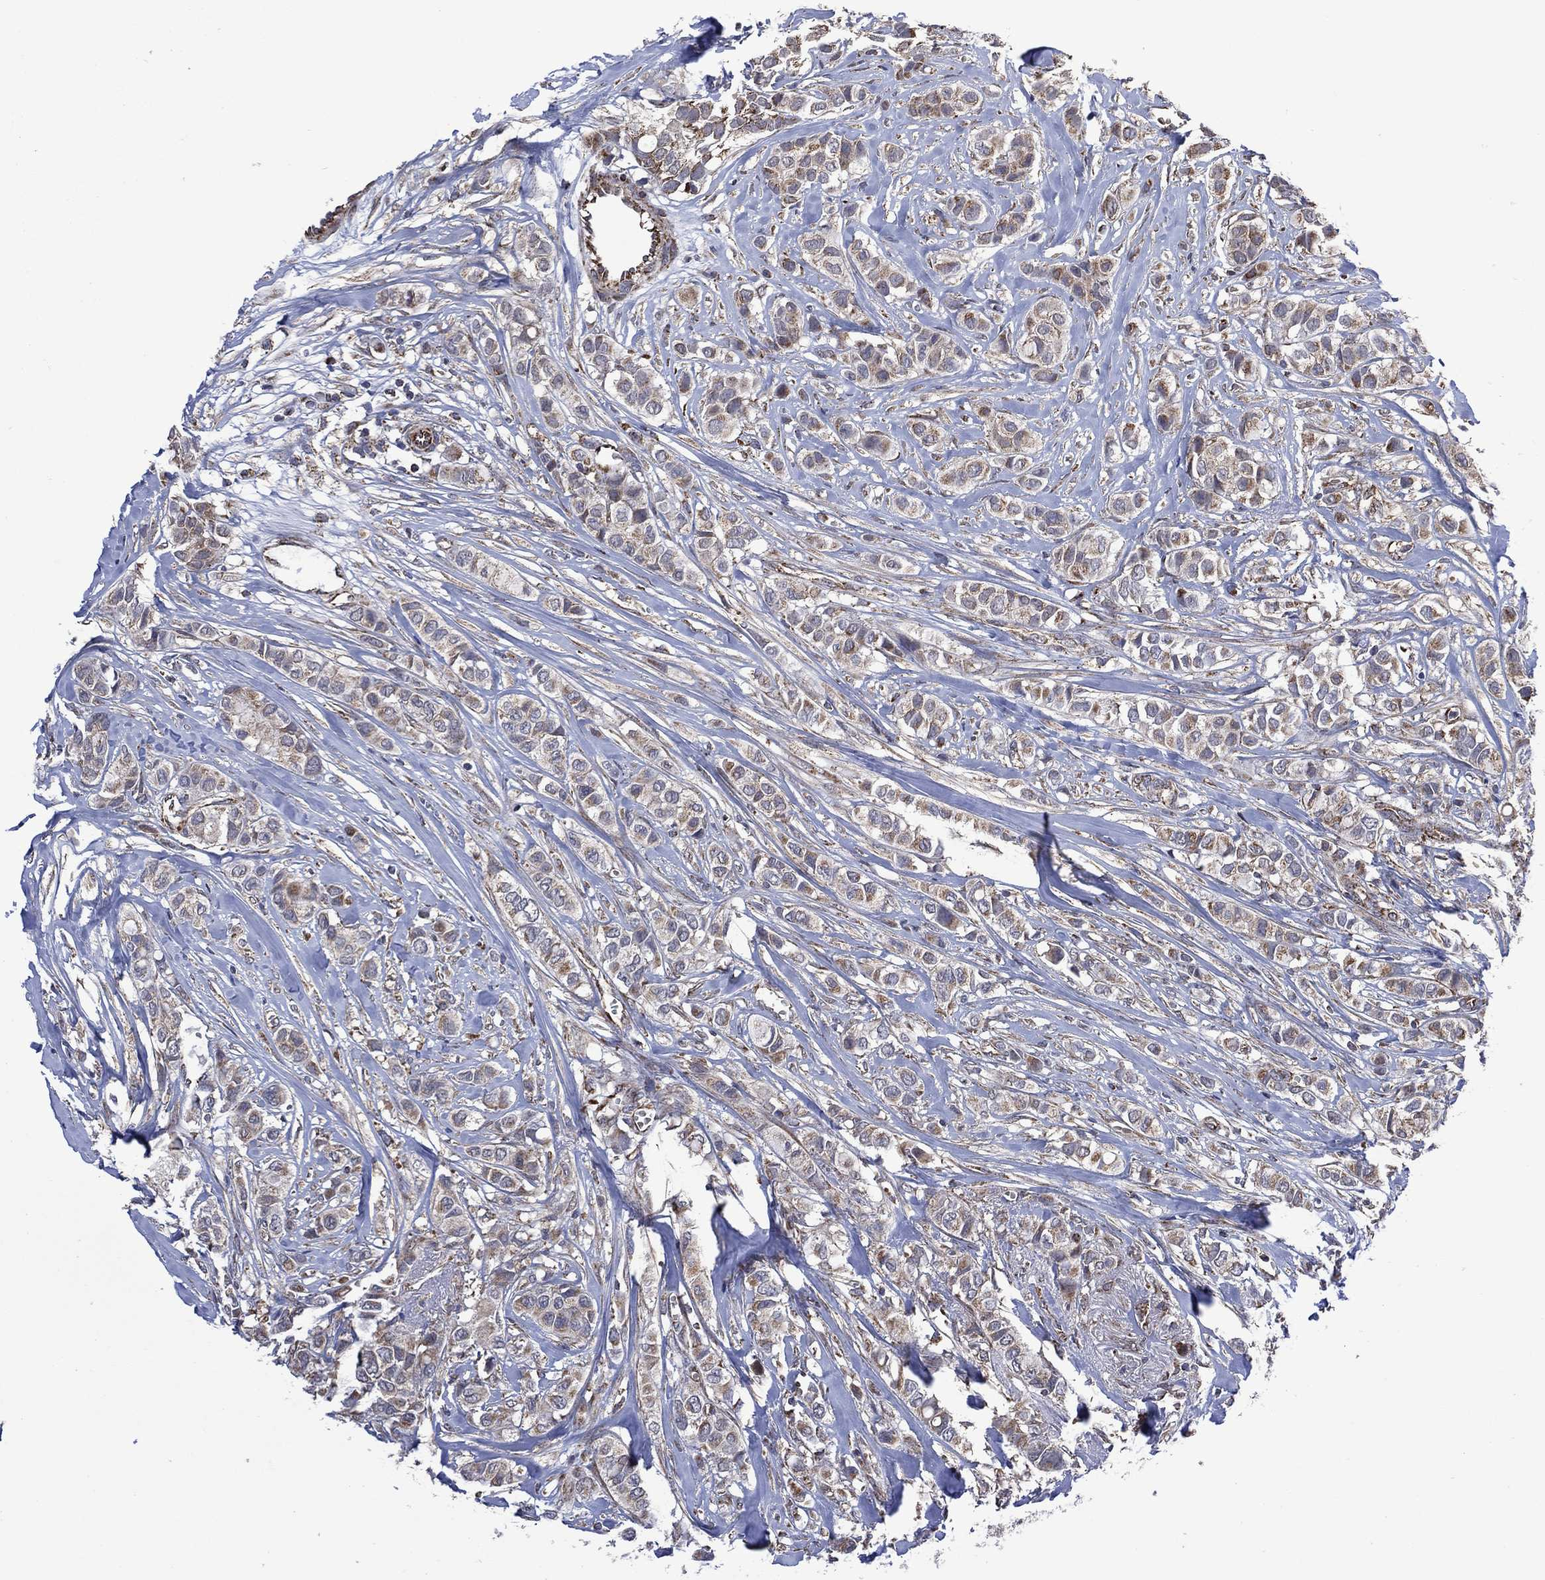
{"staining": {"intensity": "weak", "quantity": ">75%", "location": "cytoplasmic/membranous"}, "tissue": "breast cancer", "cell_type": "Tumor cells", "image_type": "cancer", "snomed": [{"axis": "morphology", "description": "Duct carcinoma"}, {"axis": "topography", "description": "Breast"}], "caption": "Weak cytoplasmic/membranous protein staining is identified in about >75% of tumor cells in breast cancer (infiltrating ductal carcinoma).", "gene": "HTD2", "patient": {"sex": "female", "age": 85}}